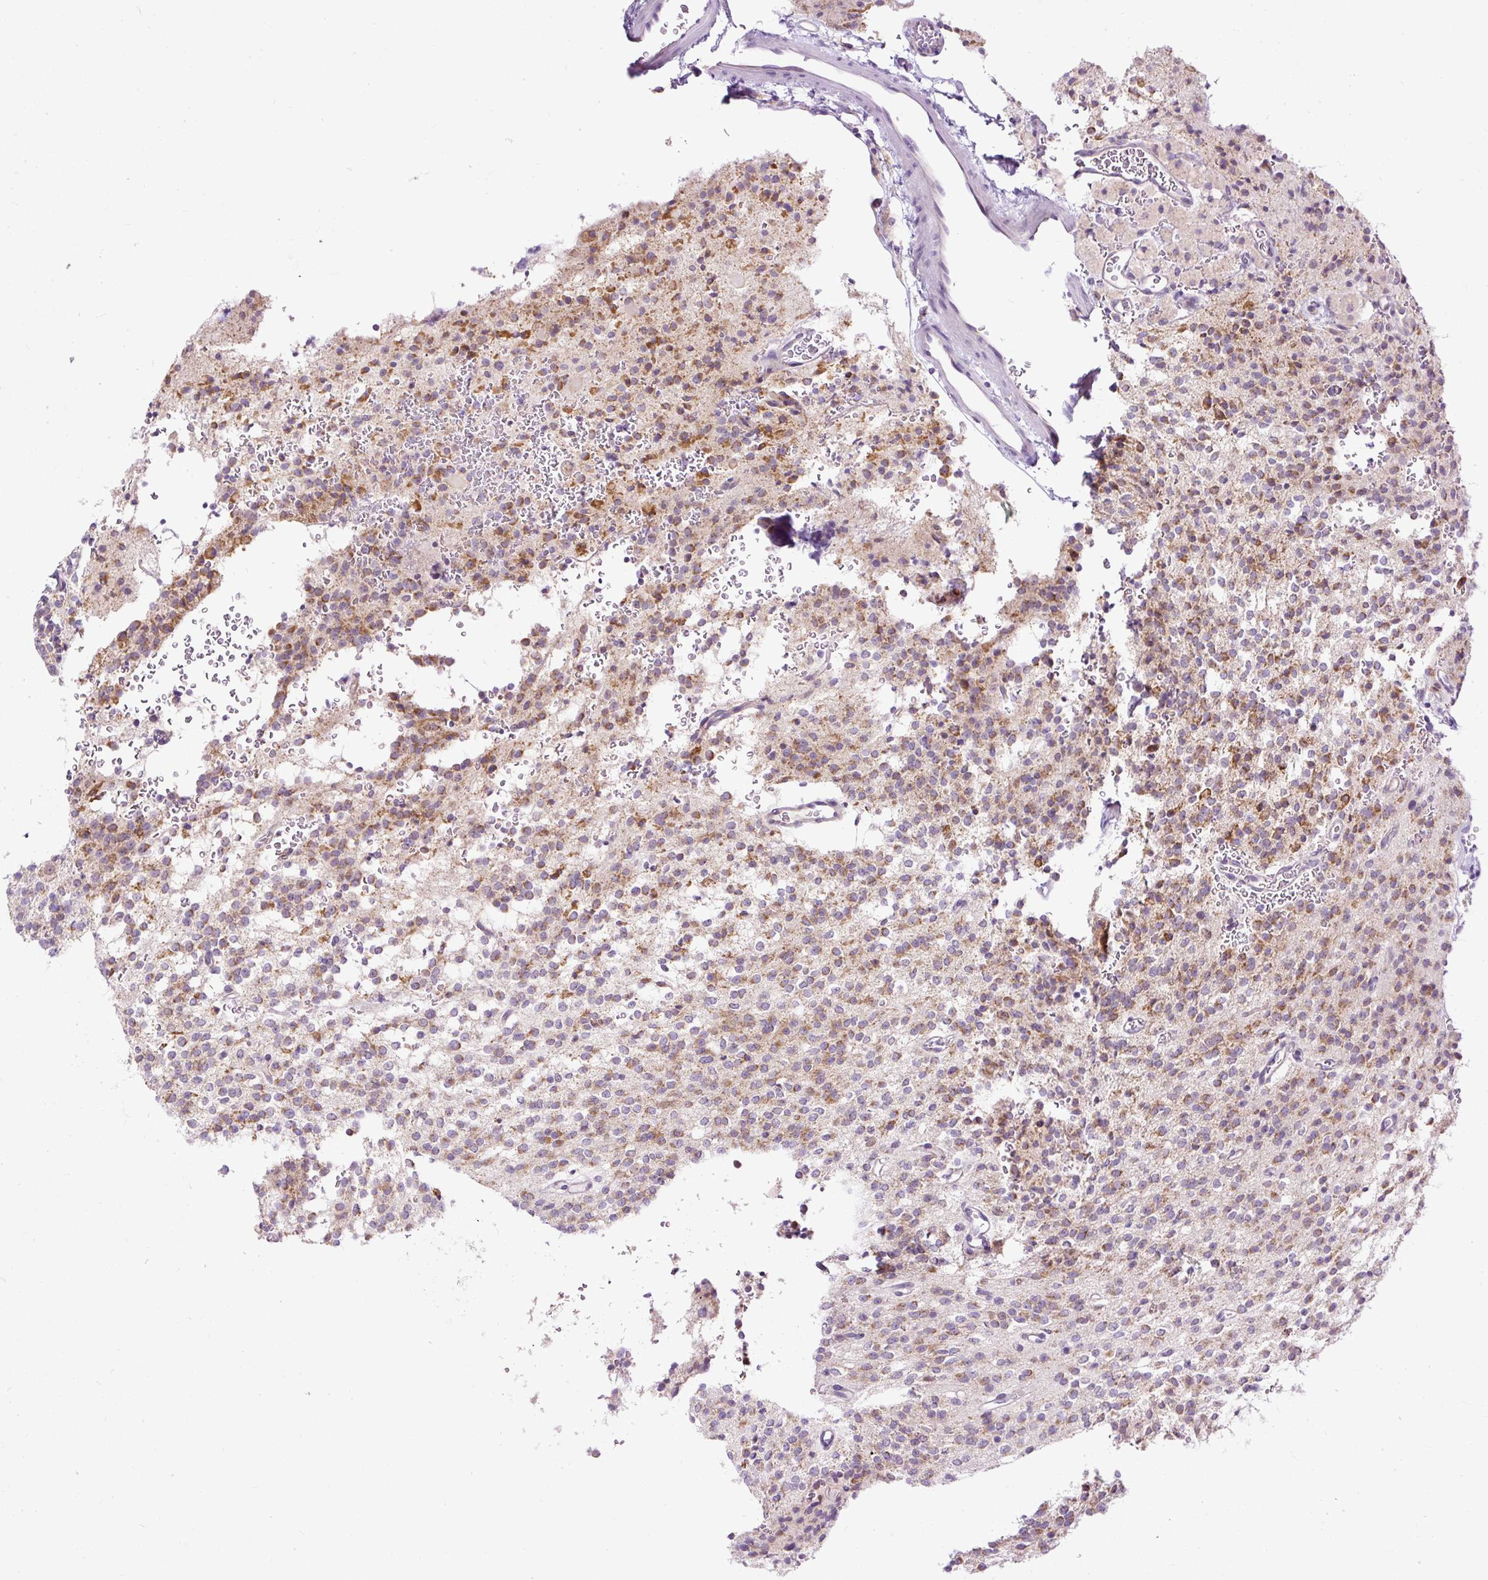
{"staining": {"intensity": "moderate", "quantity": "25%-75%", "location": "cytoplasmic/membranous"}, "tissue": "glioma", "cell_type": "Tumor cells", "image_type": "cancer", "snomed": [{"axis": "morphology", "description": "Glioma, malignant, High grade"}, {"axis": "topography", "description": "Brain"}], "caption": "Tumor cells exhibit medium levels of moderate cytoplasmic/membranous expression in about 25%-75% of cells in malignant high-grade glioma.", "gene": "FMC1", "patient": {"sex": "male", "age": 34}}